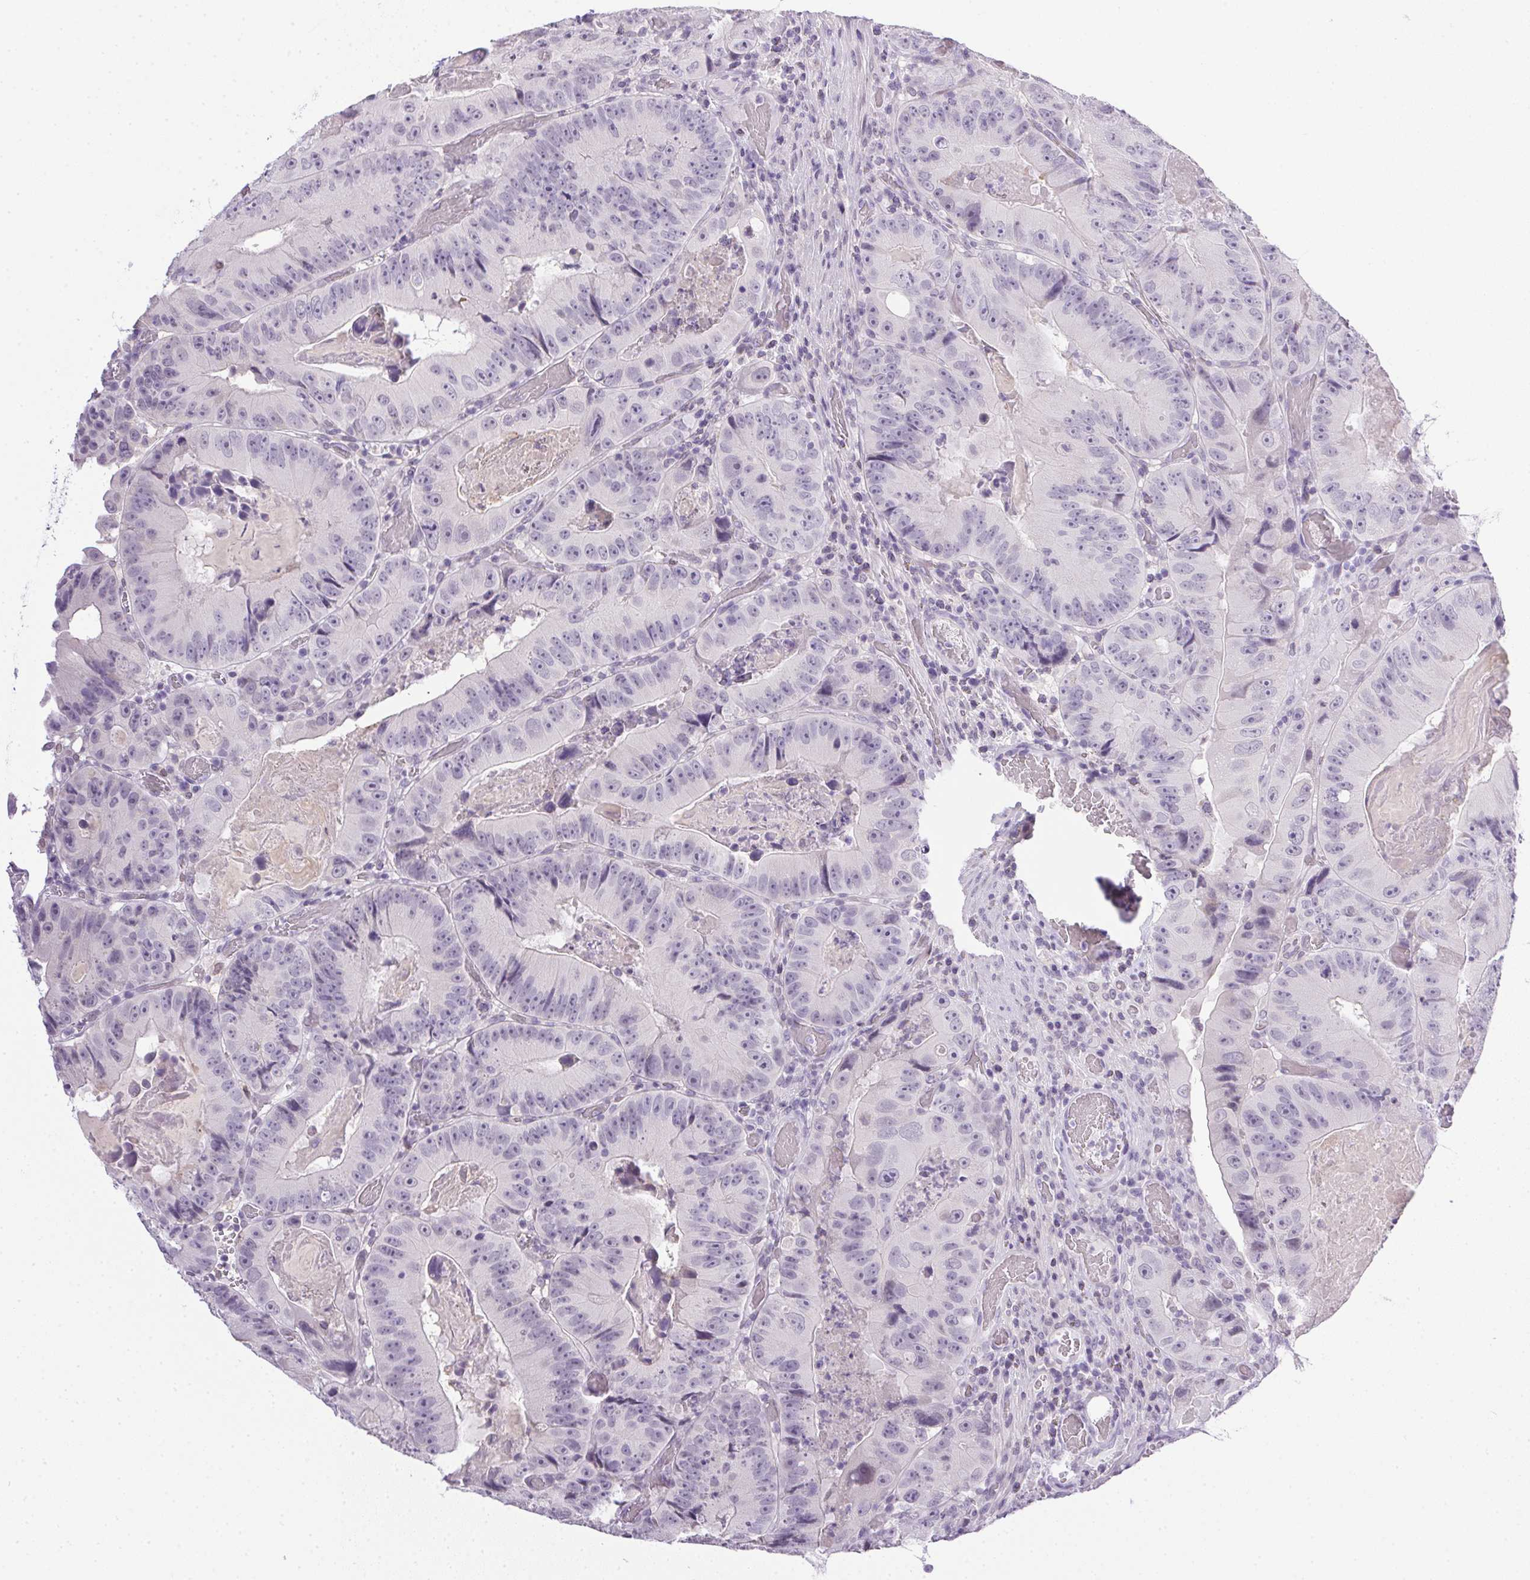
{"staining": {"intensity": "negative", "quantity": "none", "location": "none"}, "tissue": "colorectal cancer", "cell_type": "Tumor cells", "image_type": "cancer", "snomed": [{"axis": "morphology", "description": "Adenocarcinoma, NOS"}, {"axis": "topography", "description": "Colon"}], "caption": "Immunohistochemistry image of neoplastic tissue: human colorectal cancer stained with DAB (3,3'-diaminobenzidine) shows no significant protein positivity in tumor cells.", "gene": "PRL", "patient": {"sex": "female", "age": 86}}